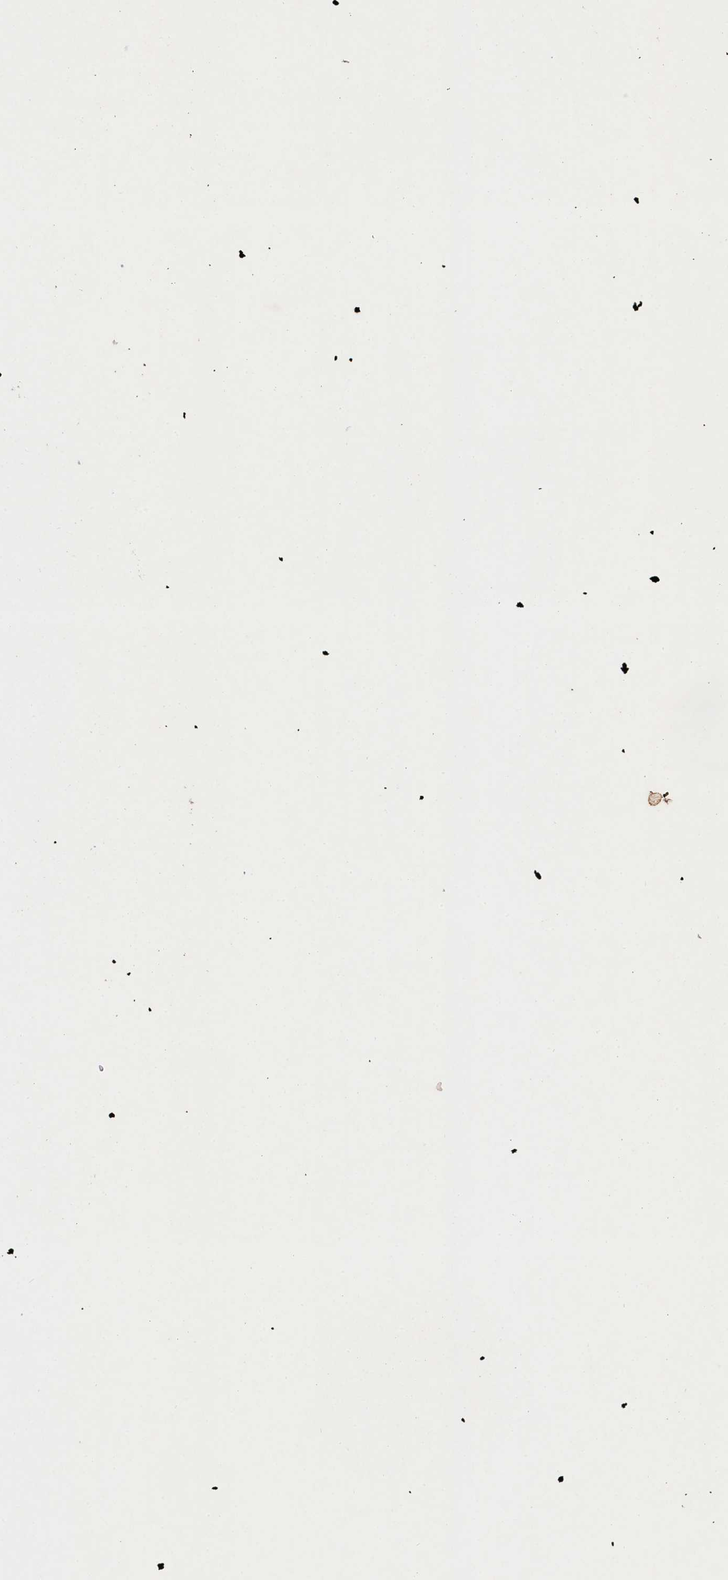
{"staining": {"intensity": "negative", "quantity": "none", "location": "none"}, "tissue": "urothelial cancer", "cell_type": "Tumor cells", "image_type": "cancer", "snomed": [{"axis": "morphology", "description": "Normal tissue, NOS"}, {"axis": "morphology", "description": "Urothelial carcinoma, High grade"}, {"axis": "topography", "description": "Vascular tissue"}, {"axis": "topography", "description": "Urinary bladder"}], "caption": "IHC micrograph of human urothelial cancer stained for a protein (brown), which displays no staining in tumor cells.", "gene": "SLC7A1", "patient": {"sex": "female", "age": 56}}